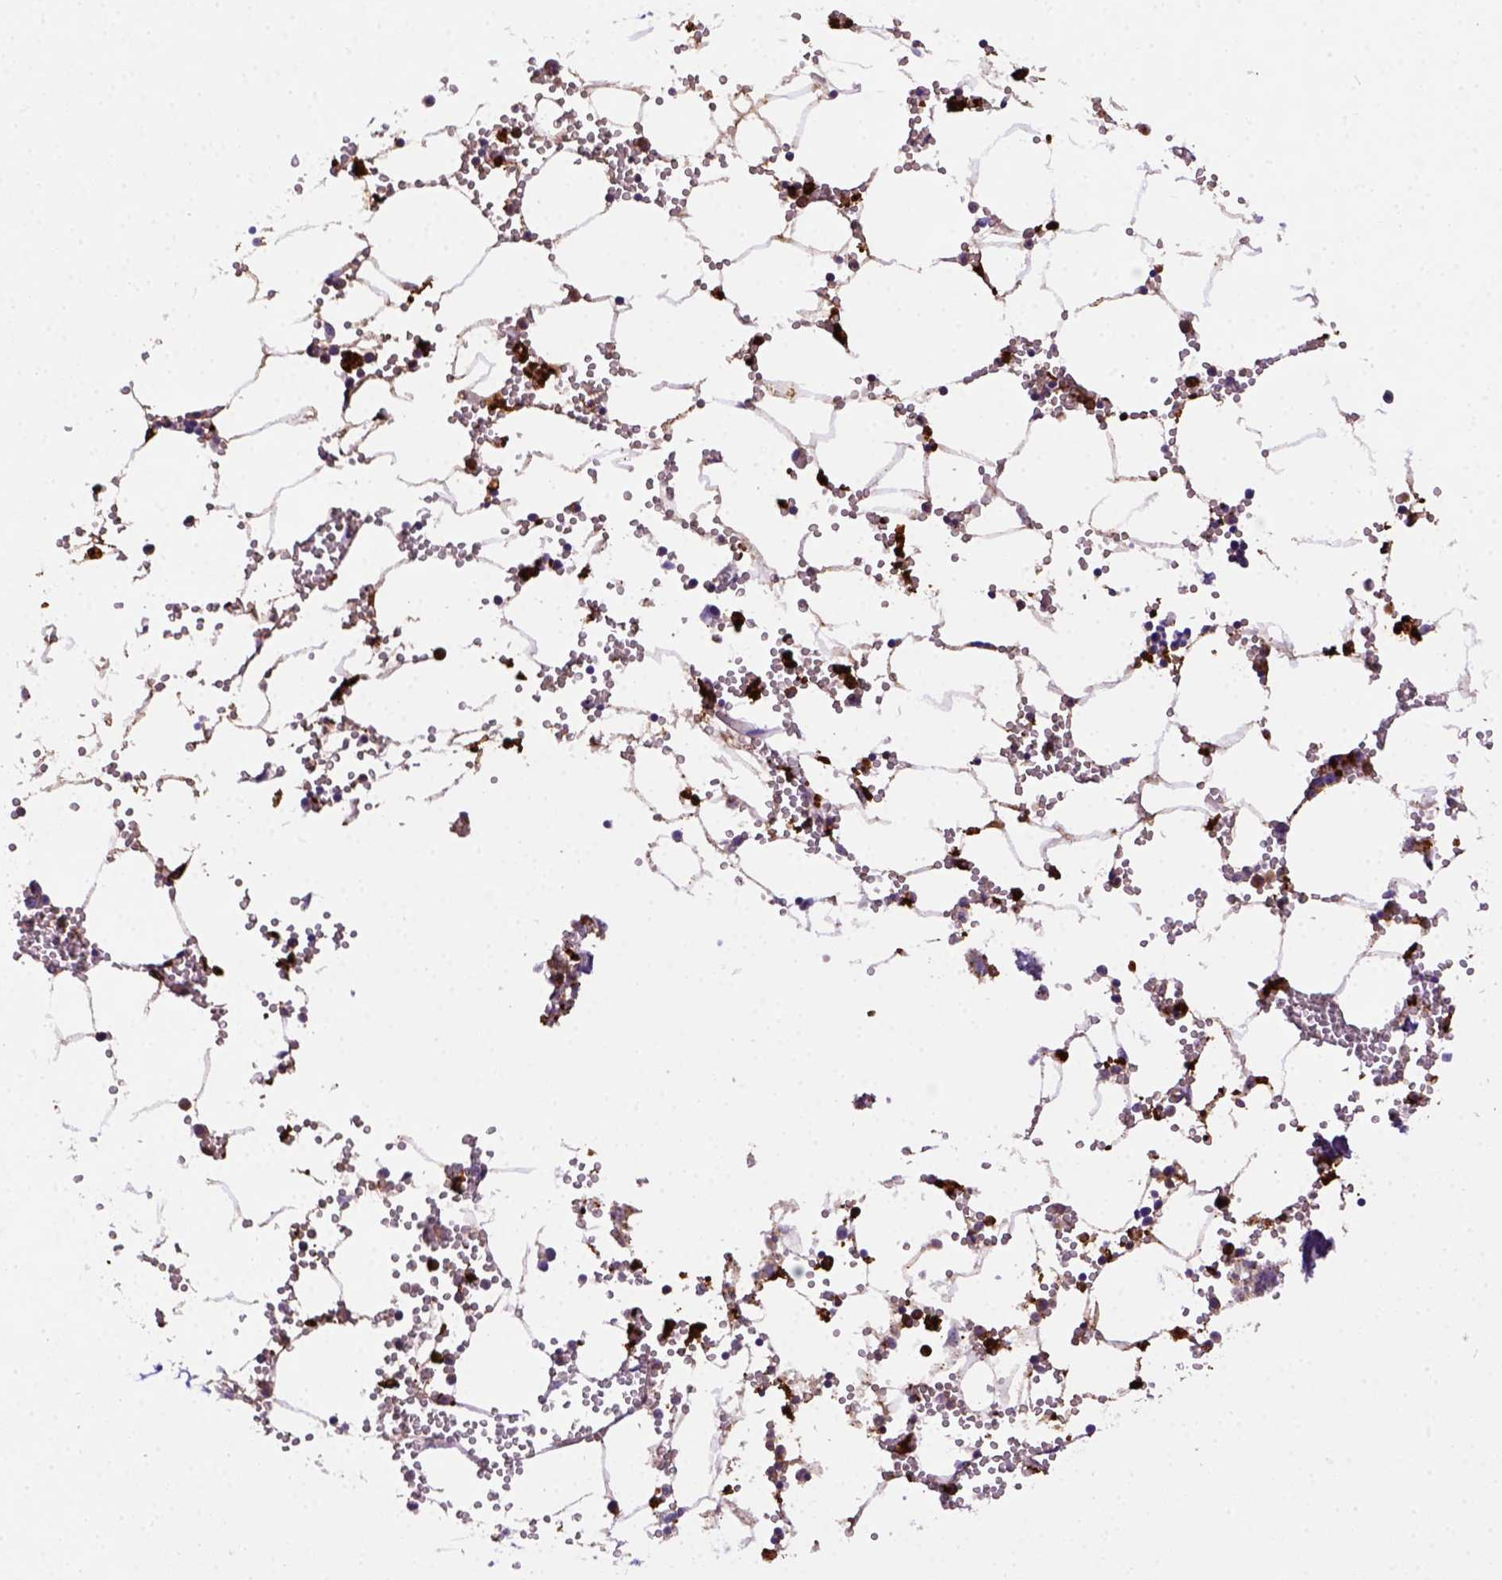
{"staining": {"intensity": "strong", "quantity": "25%-75%", "location": "cytoplasmic/membranous"}, "tissue": "bone marrow", "cell_type": "Hematopoietic cells", "image_type": "normal", "snomed": [{"axis": "morphology", "description": "Normal tissue, NOS"}, {"axis": "topography", "description": "Bone marrow"}], "caption": "Benign bone marrow reveals strong cytoplasmic/membranous positivity in approximately 25%-75% of hematopoietic cells (DAB (3,3'-diaminobenzidine) IHC with brightfield microscopy, high magnification)..", "gene": "CD68", "patient": {"sex": "male", "age": 54}}